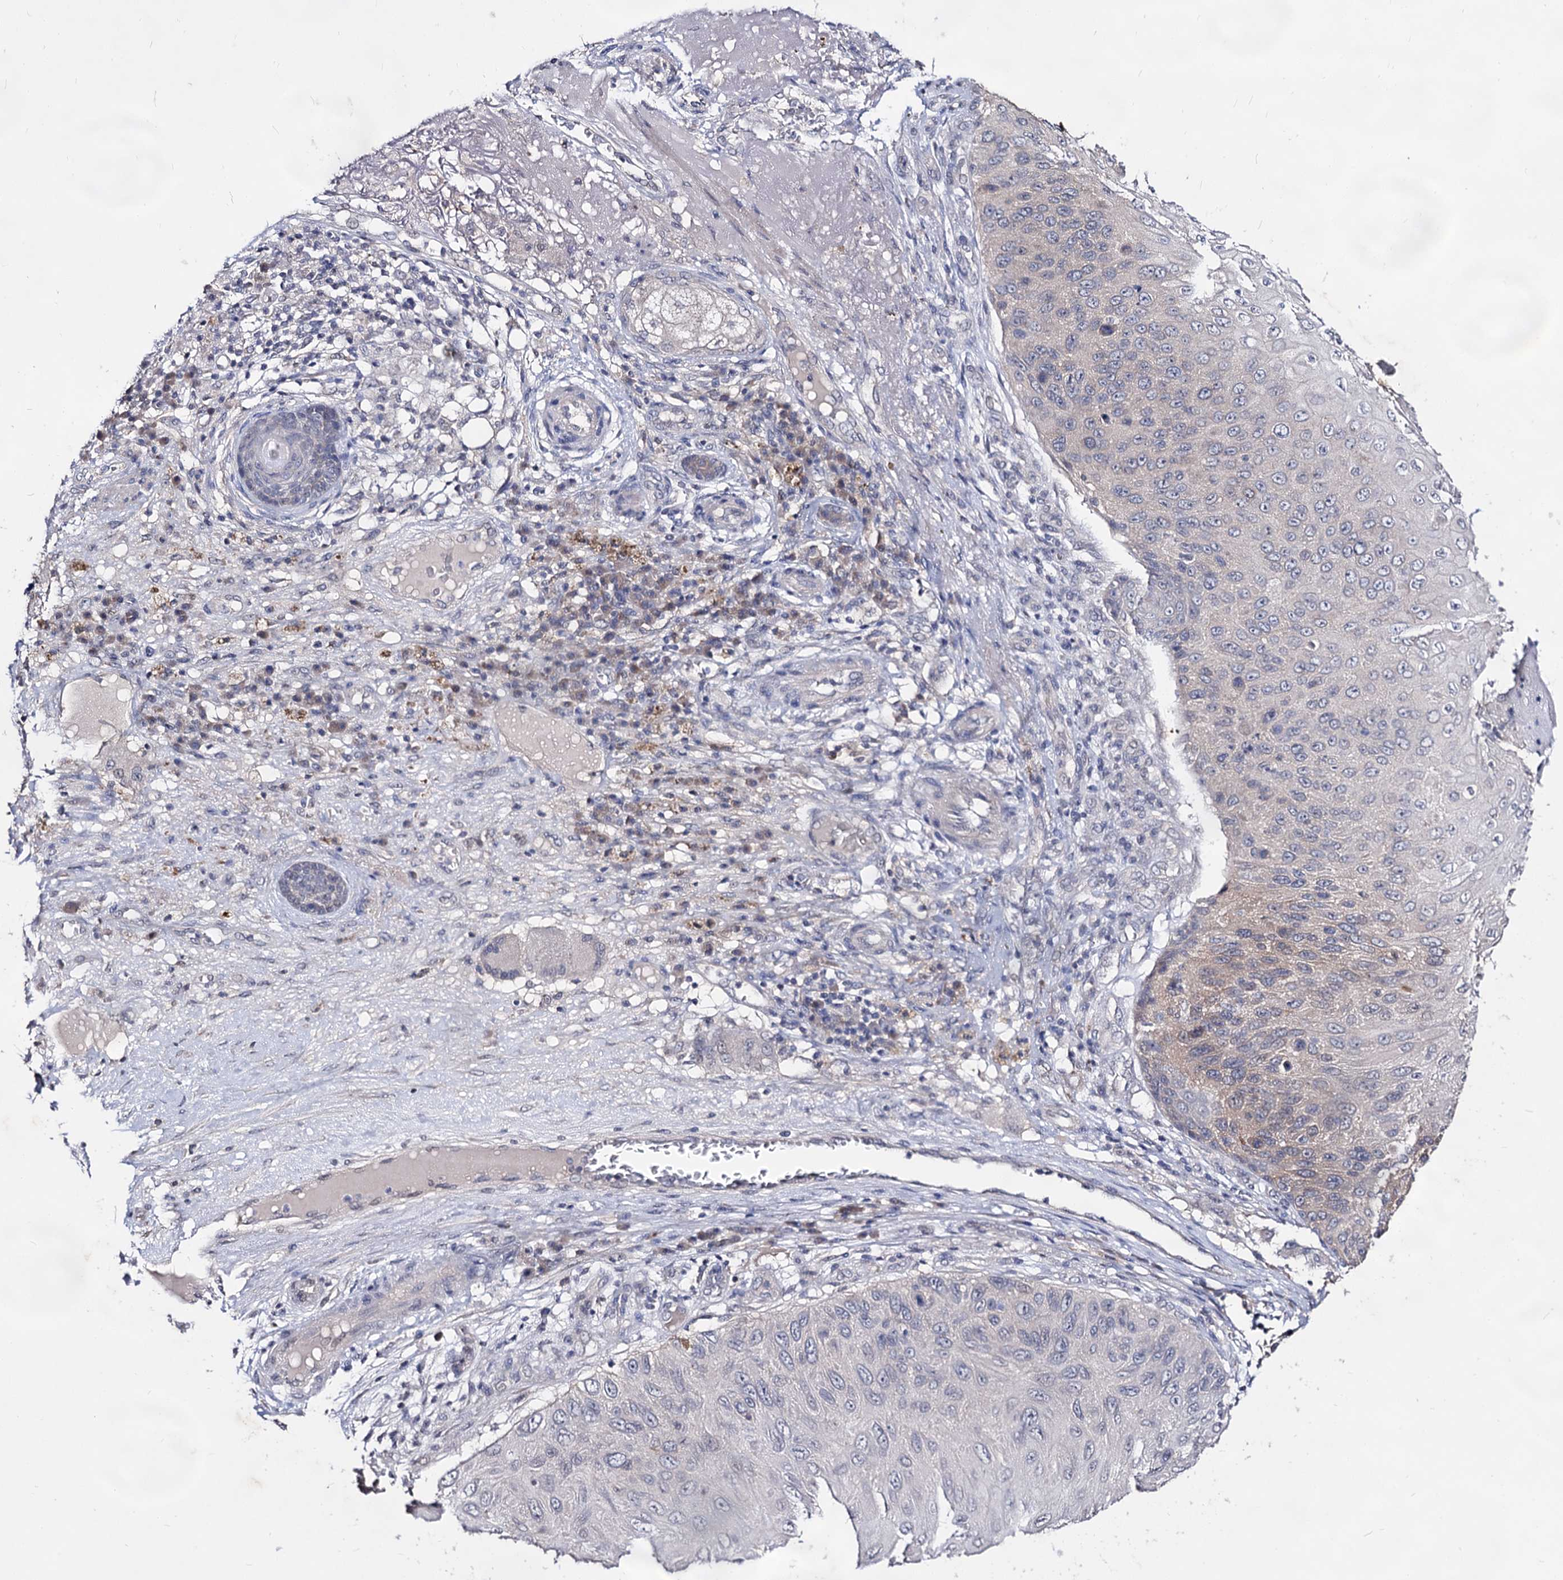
{"staining": {"intensity": "weak", "quantity": "<25%", "location": "cytoplasmic/membranous"}, "tissue": "skin cancer", "cell_type": "Tumor cells", "image_type": "cancer", "snomed": [{"axis": "morphology", "description": "Squamous cell carcinoma, NOS"}, {"axis": "topography", "description": "Skin"}], "caption": "This is an IHC photomicrograph of human skin cancer (squamous cell carcinoma). There is no expression in tumor cells.", "gene": "ARFIP2", "patient": {"sex": "female", "age": 88}}